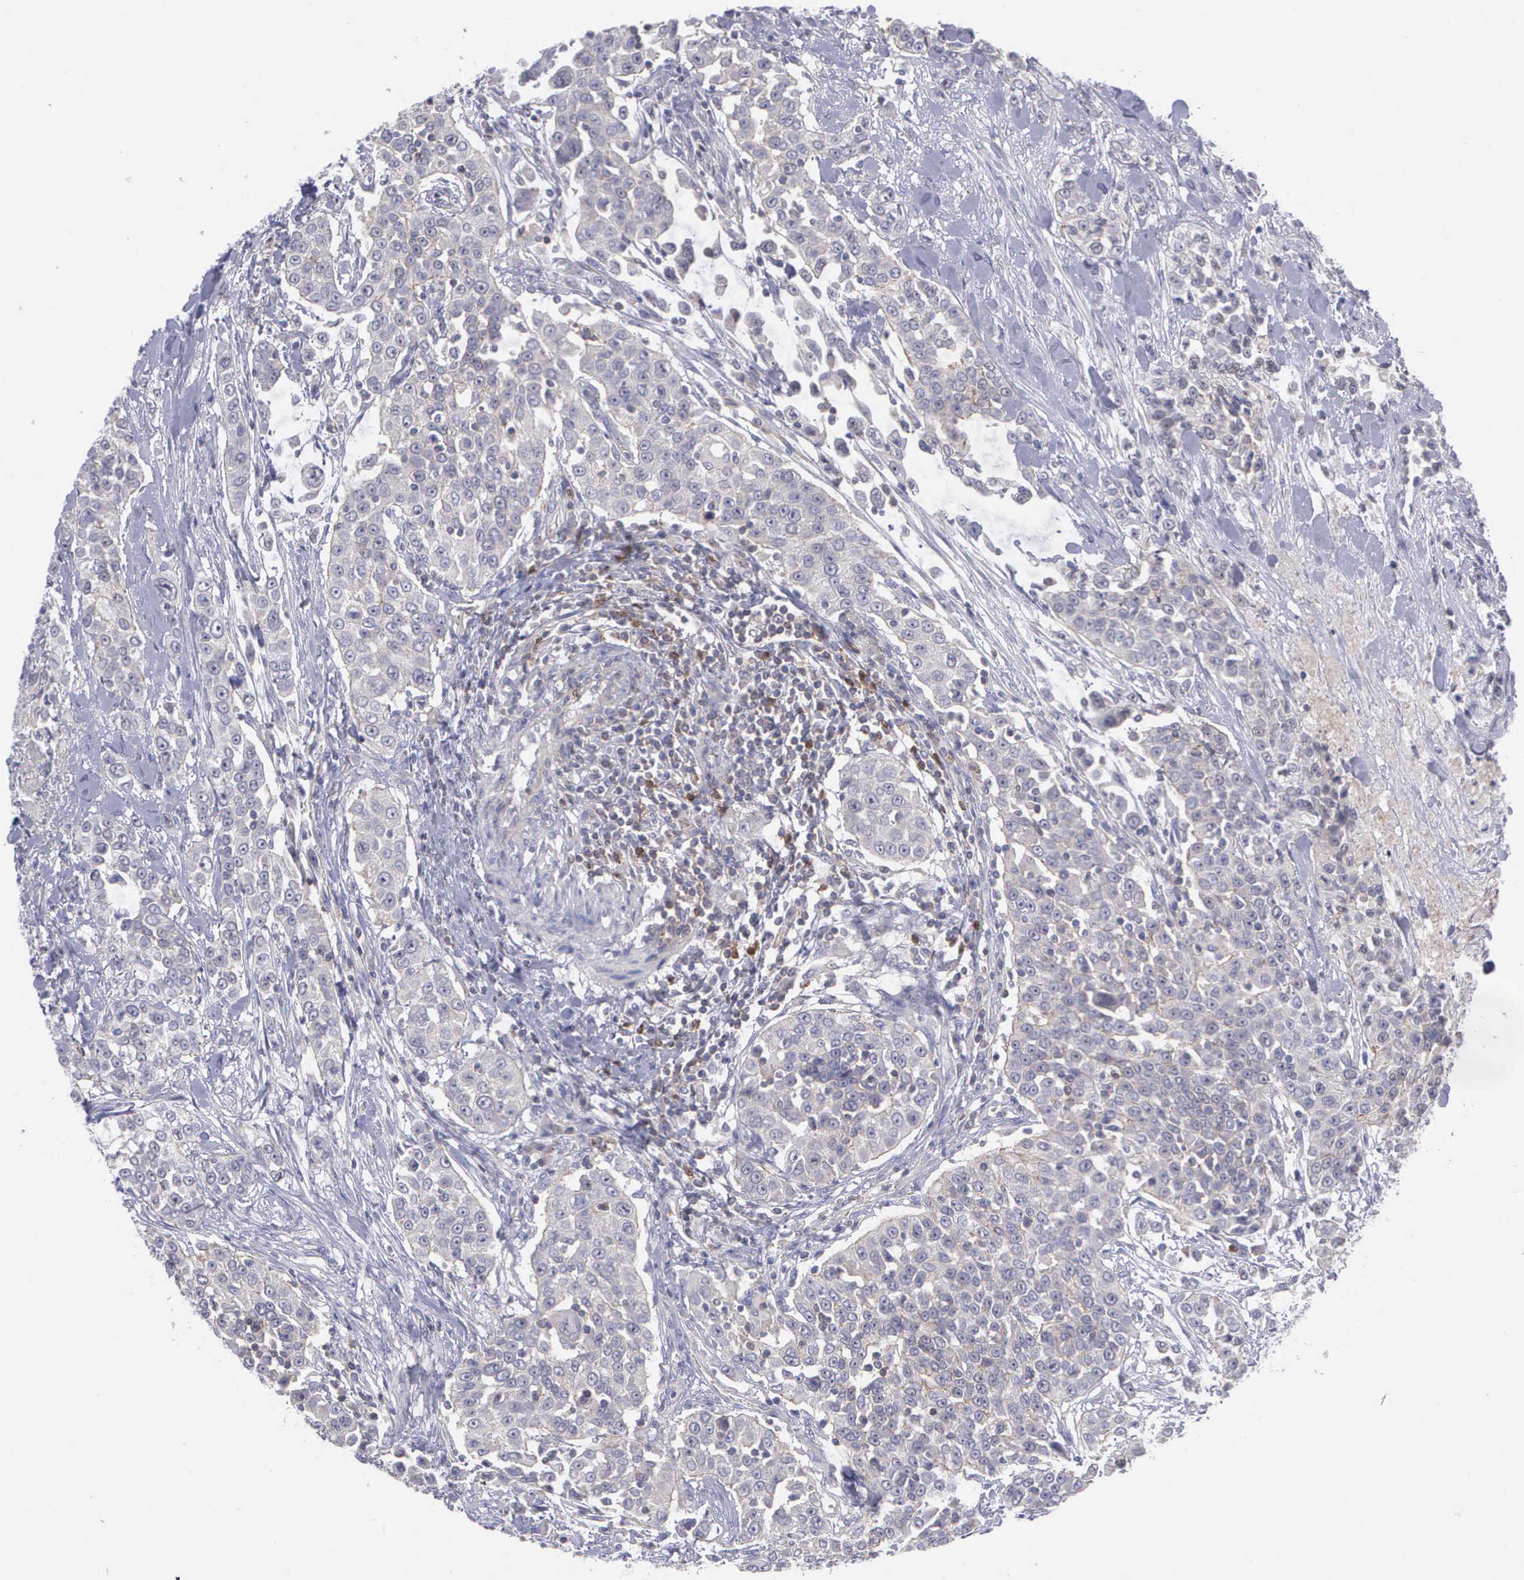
{"staining": {"intensity": "negative", "quantity": "none", "location": "none"}, "tissue": "urothelial cancer", "cell_type": "Tumor cells", "image_type": "cancer", "snomed": [{"axis": "morphology", "description": "Urothelial carcinoma, High grade"}, {"axis": "topography", "description": "Urinary bladder"}], "caption": "IHC histopathology image of urothelial carcinoma (high-grade) stained for a protein (brown), which displays no expression in tumor cells. (DAB (3,3'-diaminobenzidine) IHC, high magnification).", "gene": "MICAL3", "patient": {"sex": "female", "age": 80}}